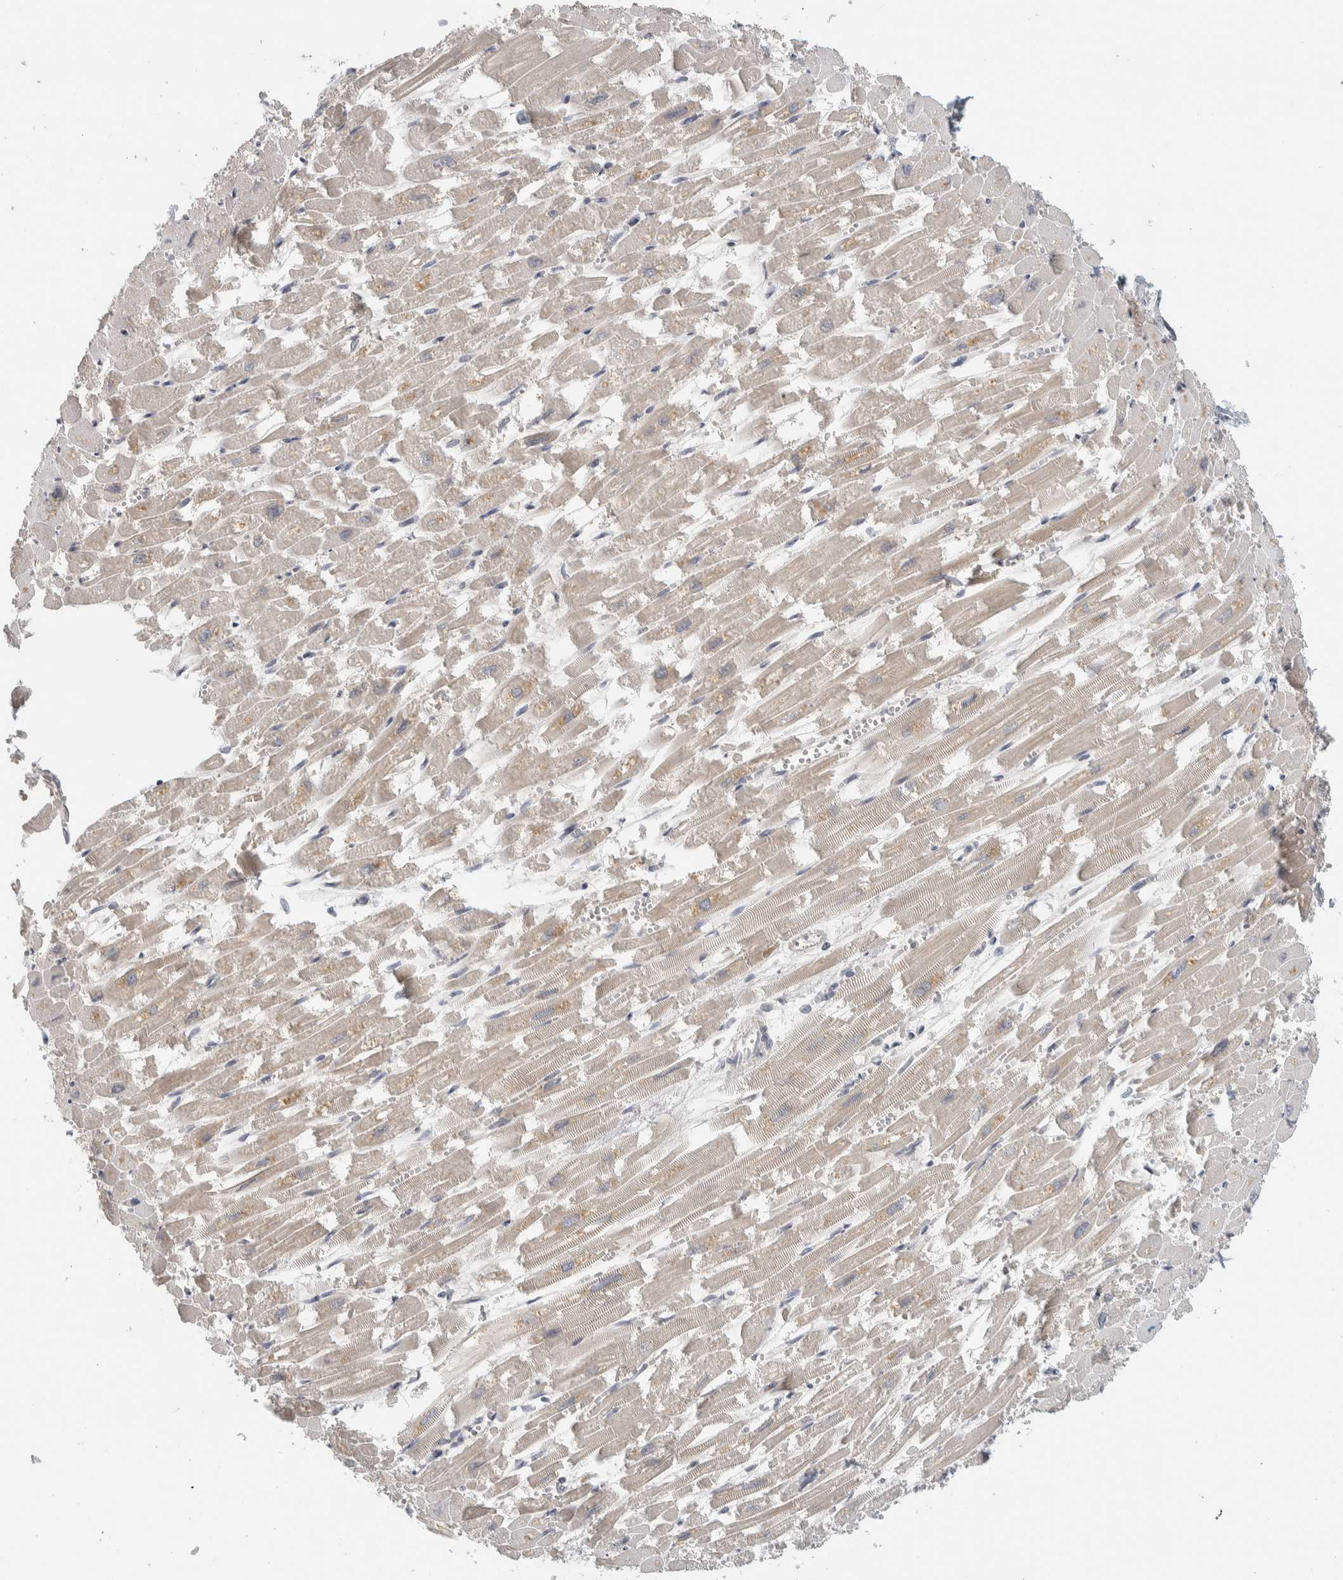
{"staining": {"intensity": "negative", "quantity": "none", "location": "none"}, "tissue": "heart muscle", "cell_type": "Cardiomyocytes", "image_type": "normal", "snomed": [{"axis": "morphology", "description": "Normal tissue, NOS"}, {"axis": "topography", "description": "Heart"}], "caption": "Micrograph shows no protein staining in cardiomyocytes of benign heart muscle. (DAB IHC, high magnification).", "gene": "AFP", "patient": {"sex": "male", "age": 54}}